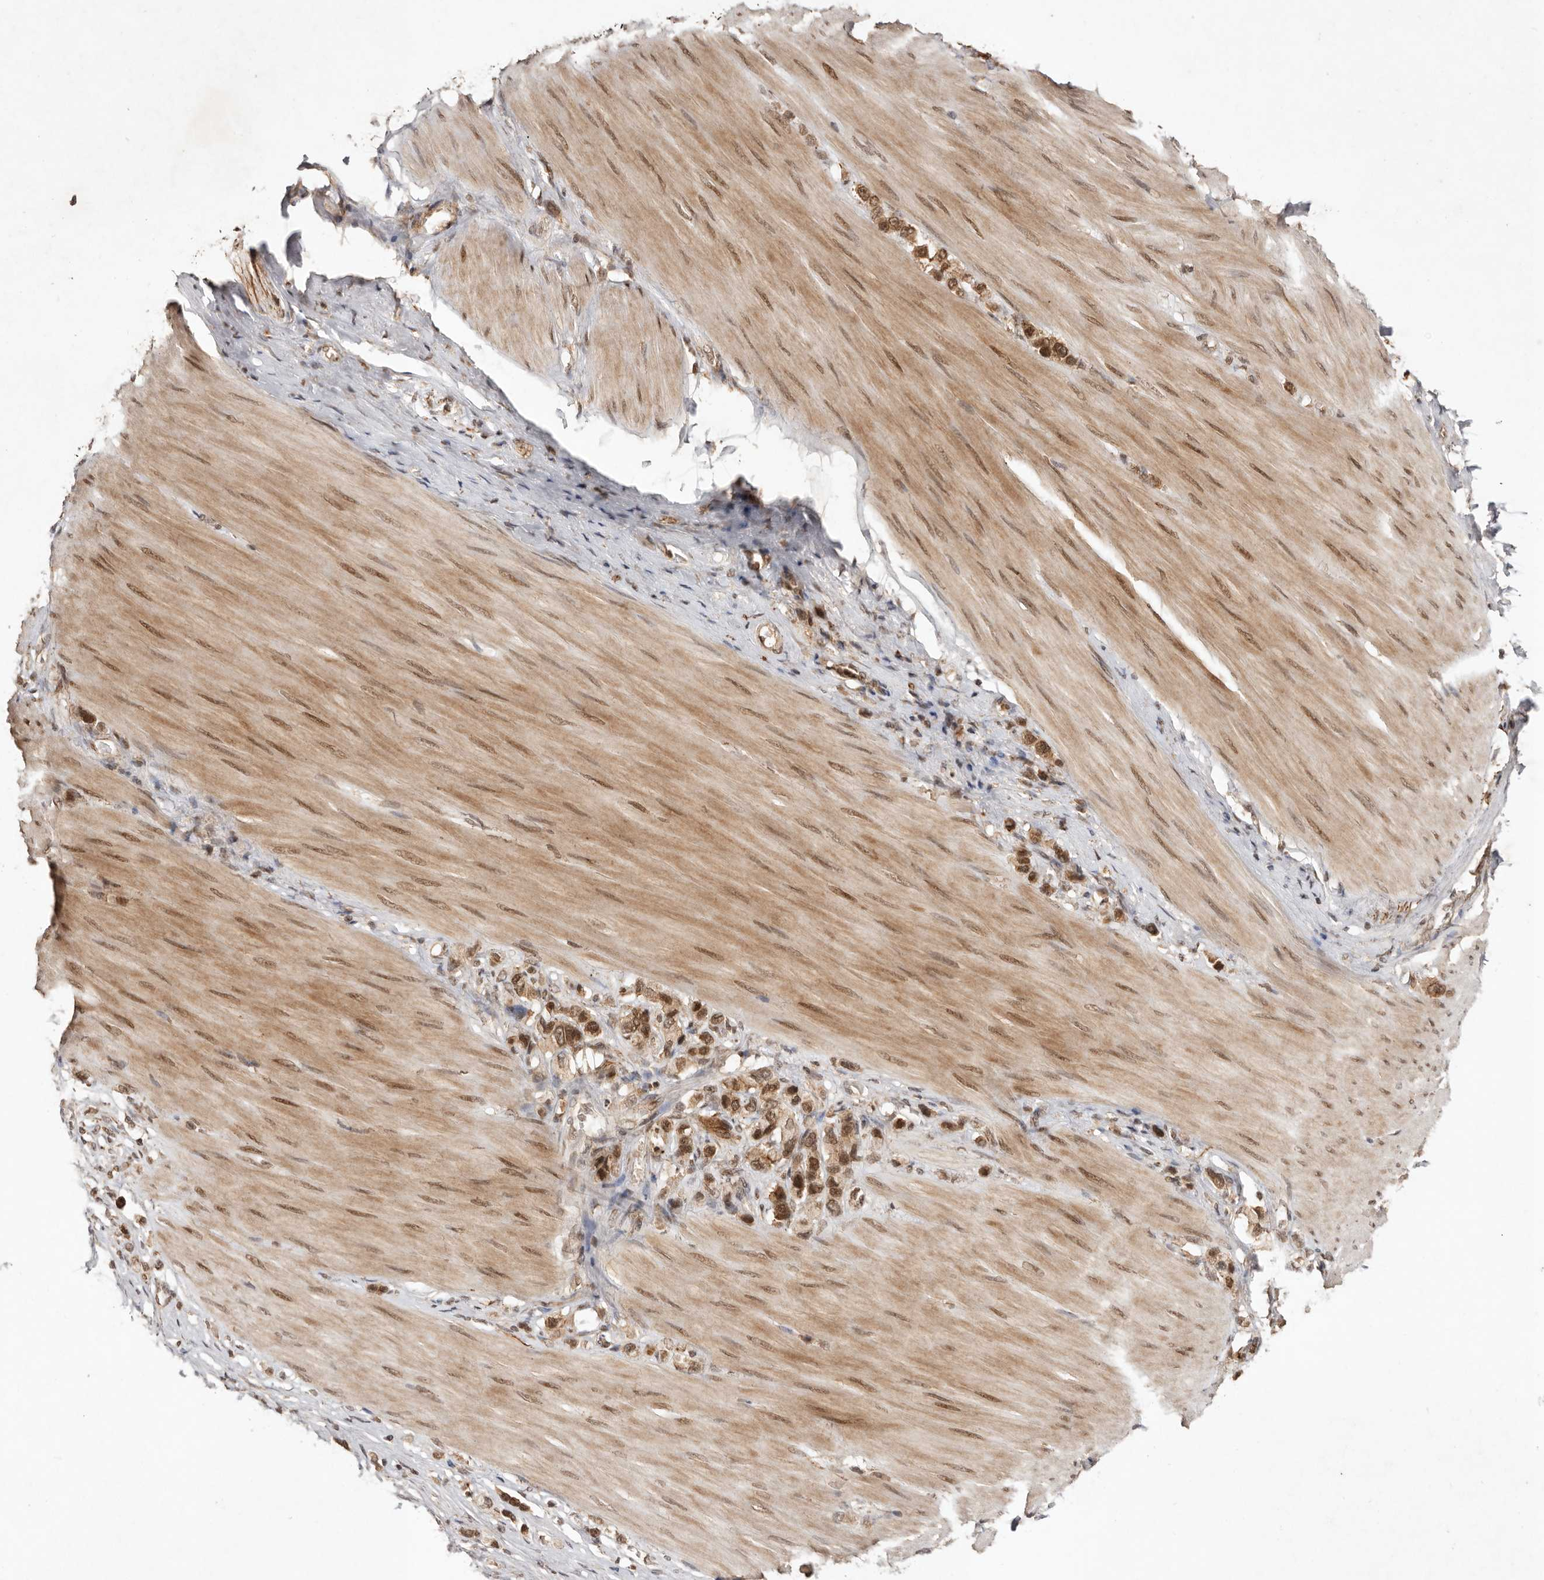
{"staining": {"intensity": "moderate", "quantity": ">75%", "location": "cytoplasmic/membranous,nuclear"}, "tissue": "stomach cancer", "cell_type": "Tumor cells", "image_type": "cancer", "snomed": [{"axis": "morphology", "description": "Adenocarcinoma, NOS"}, {"axis": "topography", "description": "Stomach"}], "caption": "Brown immunohistochemical staining in human adenocarcinoma (stomach) displays moderate cytoplasmic/membranous and nuclear expression in approximately >75% of tumor cells. Nuclei are stained in blue.", "gene": "TARS2", "patient": {"sex": "female", "age": 65}}